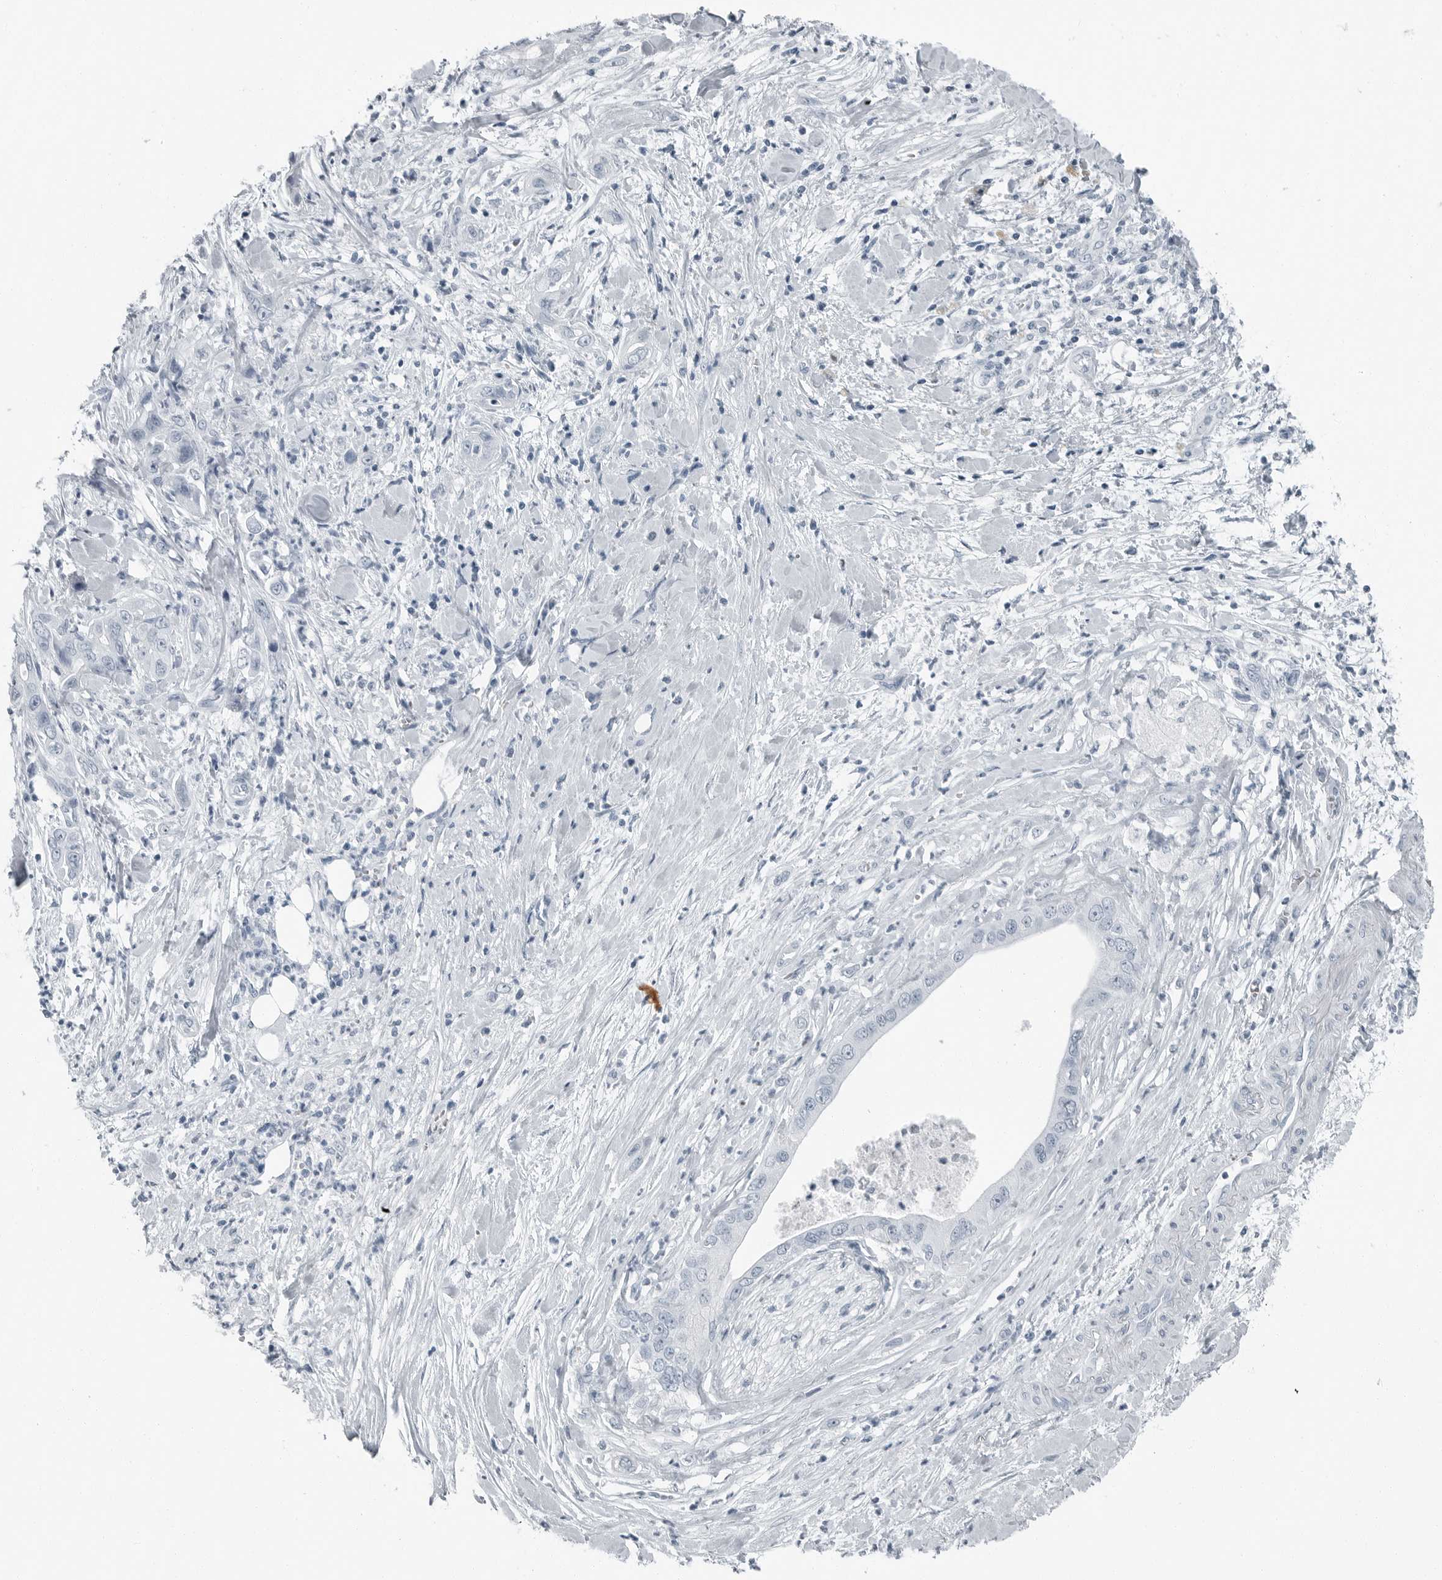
{"staining": {"intensity": "negative", "quantity": "none", "location": "none"}, "tissue": "pancreatic cancer", "cell_type": "Tumor cells", "image_type": "cancer", "snomed": [{"axis": "morphology", "description": "Adenocarcinoma, NOS"}, {"axis": "topography", "description": "Pancreas"}], "caption": "This is an immunohistochemistry (IHC) photomicrograph of human pancreatic adenocarcinoma. There is no staining in tumor cells.", "gene": "FABP6", "patient": {"sex": "female", "age": 78}}